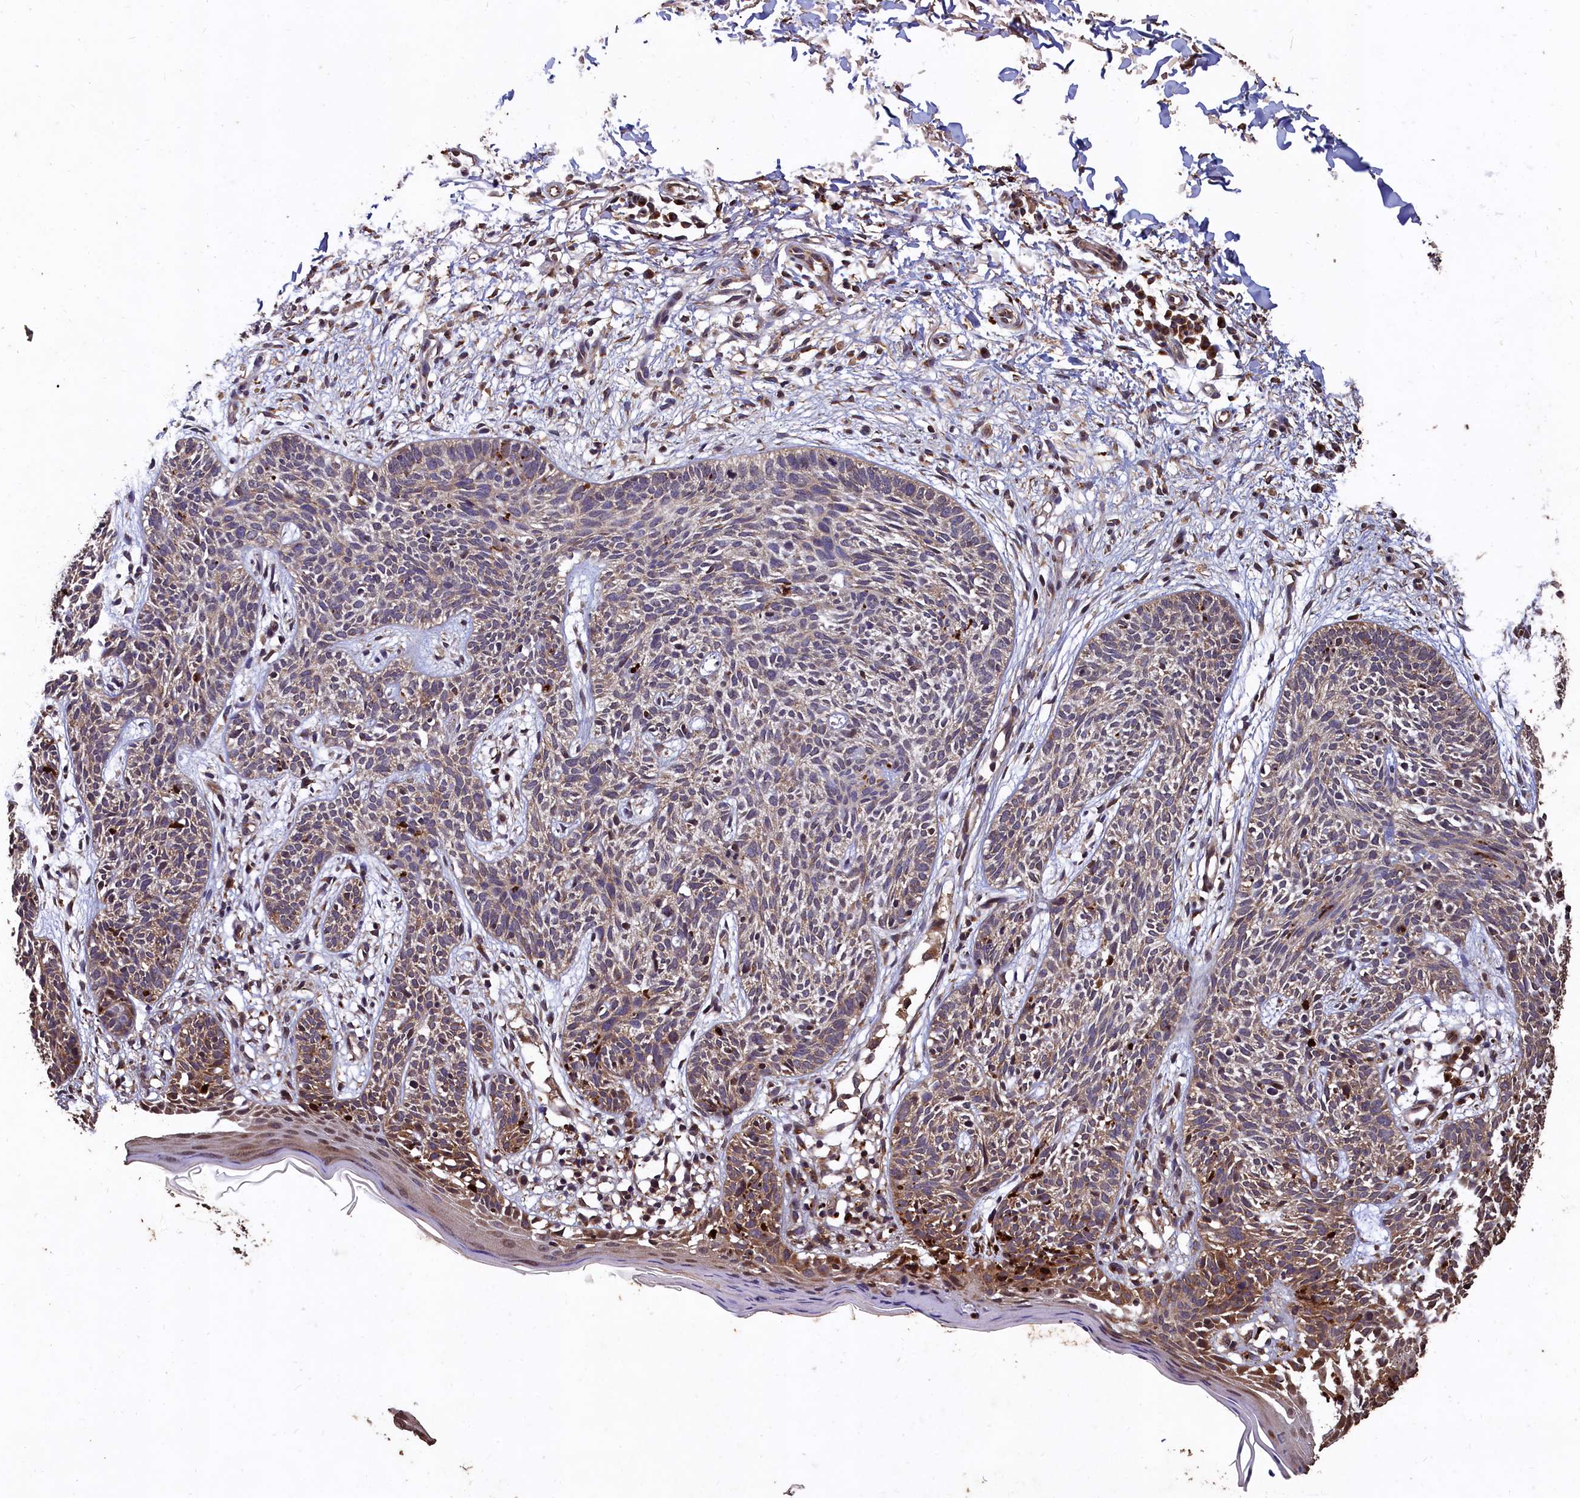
{"staining": {"intensity": "weak", "quantity": "<25%", "location": "cytoplasmic/membranous"}, "tissue": "skin cancer", "cell_type": "Tumor cells", "image_type": "cancer", "snomed": [{"axis": "morphology", "description": "Basal cell carcinoma"}, {"axis": "topography", "description": "Skin"}], "caption": "Tumor cells show no significant protein positivity in skin cancer.", "gene": "LSM4", "patient": {"sex": "female", "age": 66}}